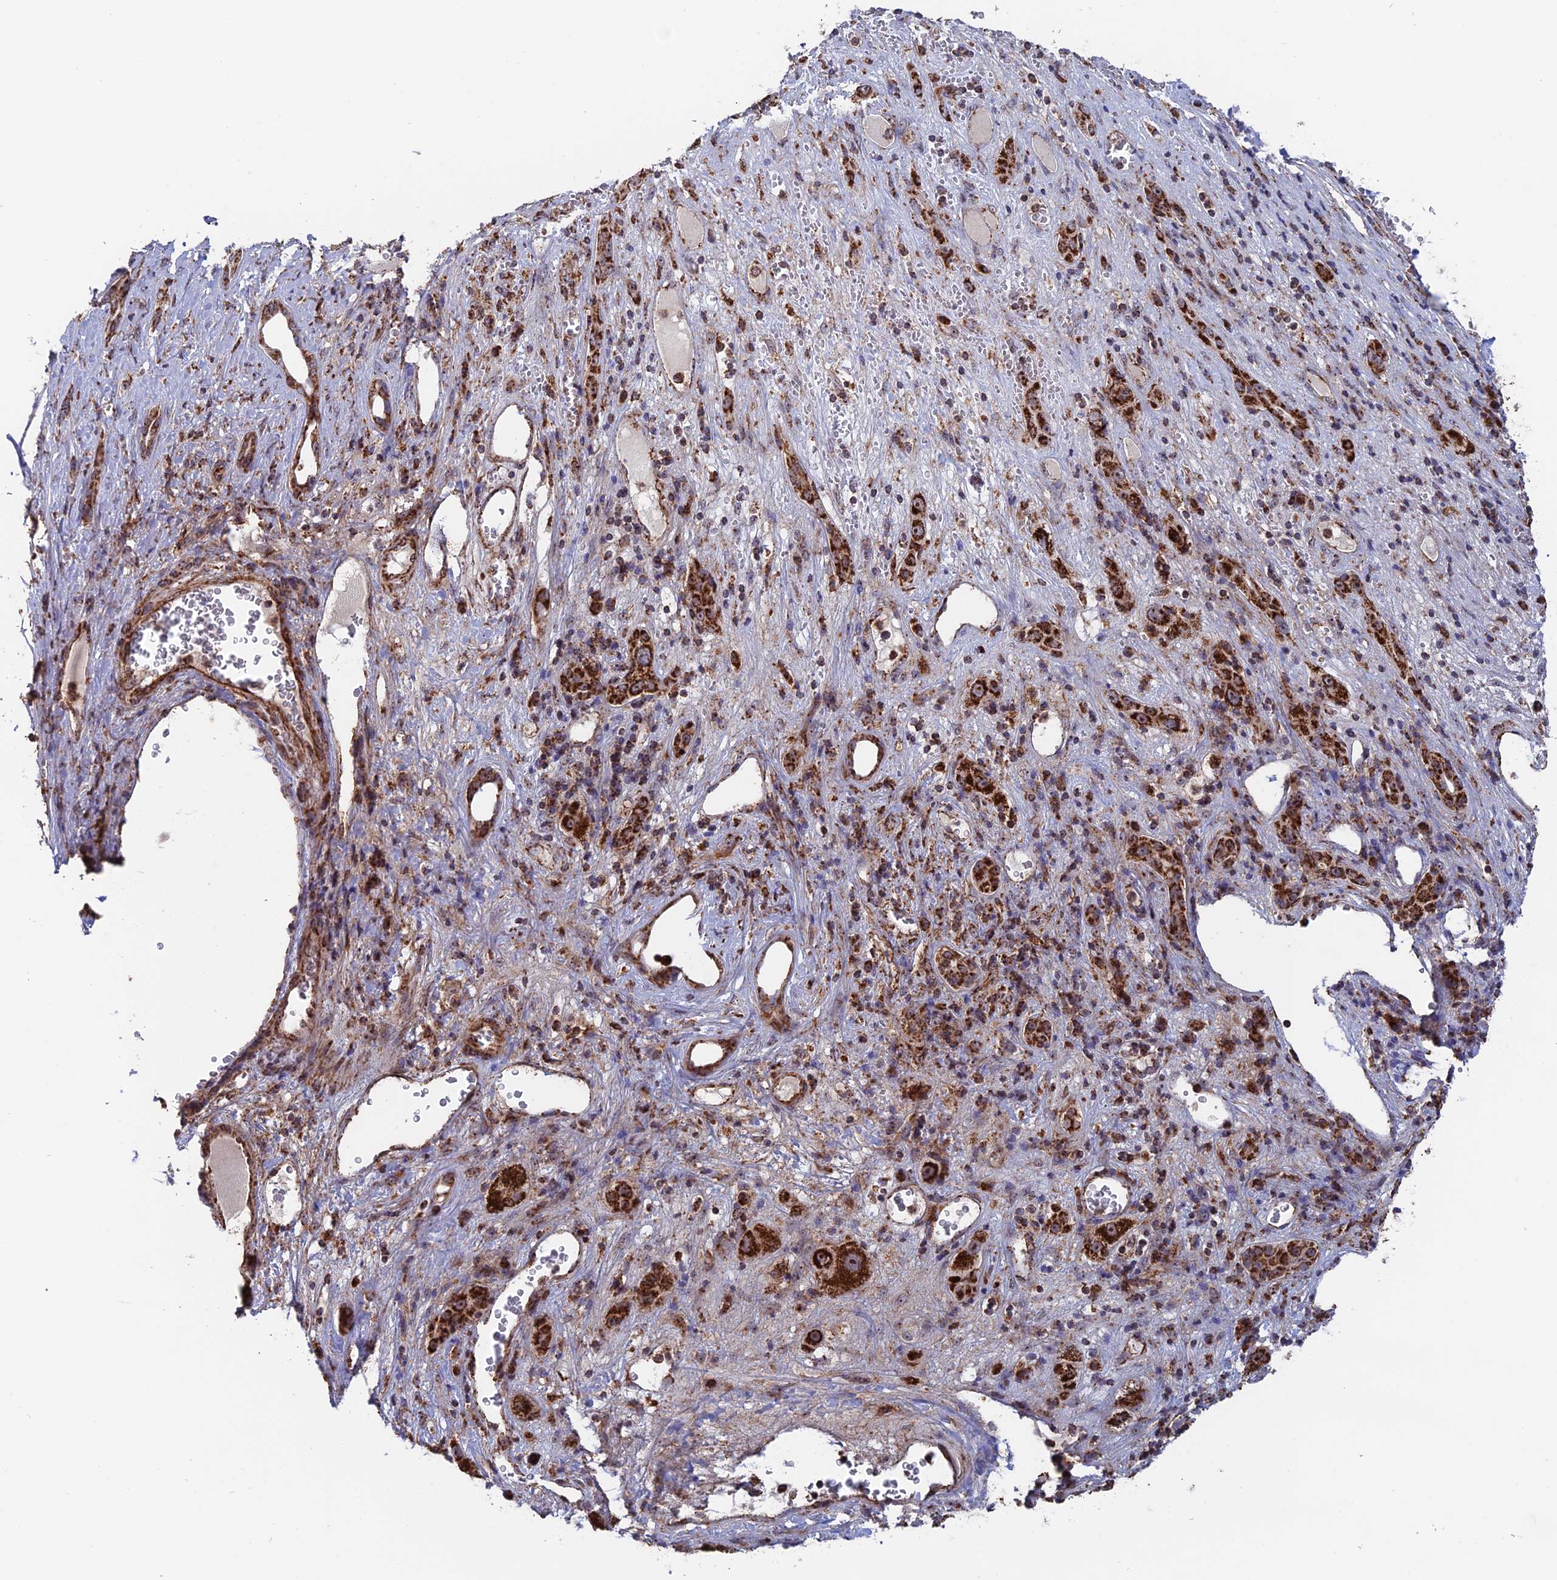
{"staining": {"intensity": "strong", "quantity": ">75%", "location": "cytoplasmic/membranous,nuclear"}, "tissue": "liver cancer", "cell_type": "Tumor cells", "image_type": "cancer", "snomed": [{"axis": "morphology", "description": "Carcinoma, Hepatocellular, NOS"}, {"axis": "topography", "description": "Liver"}], "caption": "DAB (3,3'-diaminobenzidine) immunohistochemical staining of hepatocellular carcinoma (liver) exhibits strong cytoplasmic/membranous and nuclear protein staining in approximately >75% of tumor cells.", "gene": "DTYMK", "patient": {"sex": "female", "age": 73}}